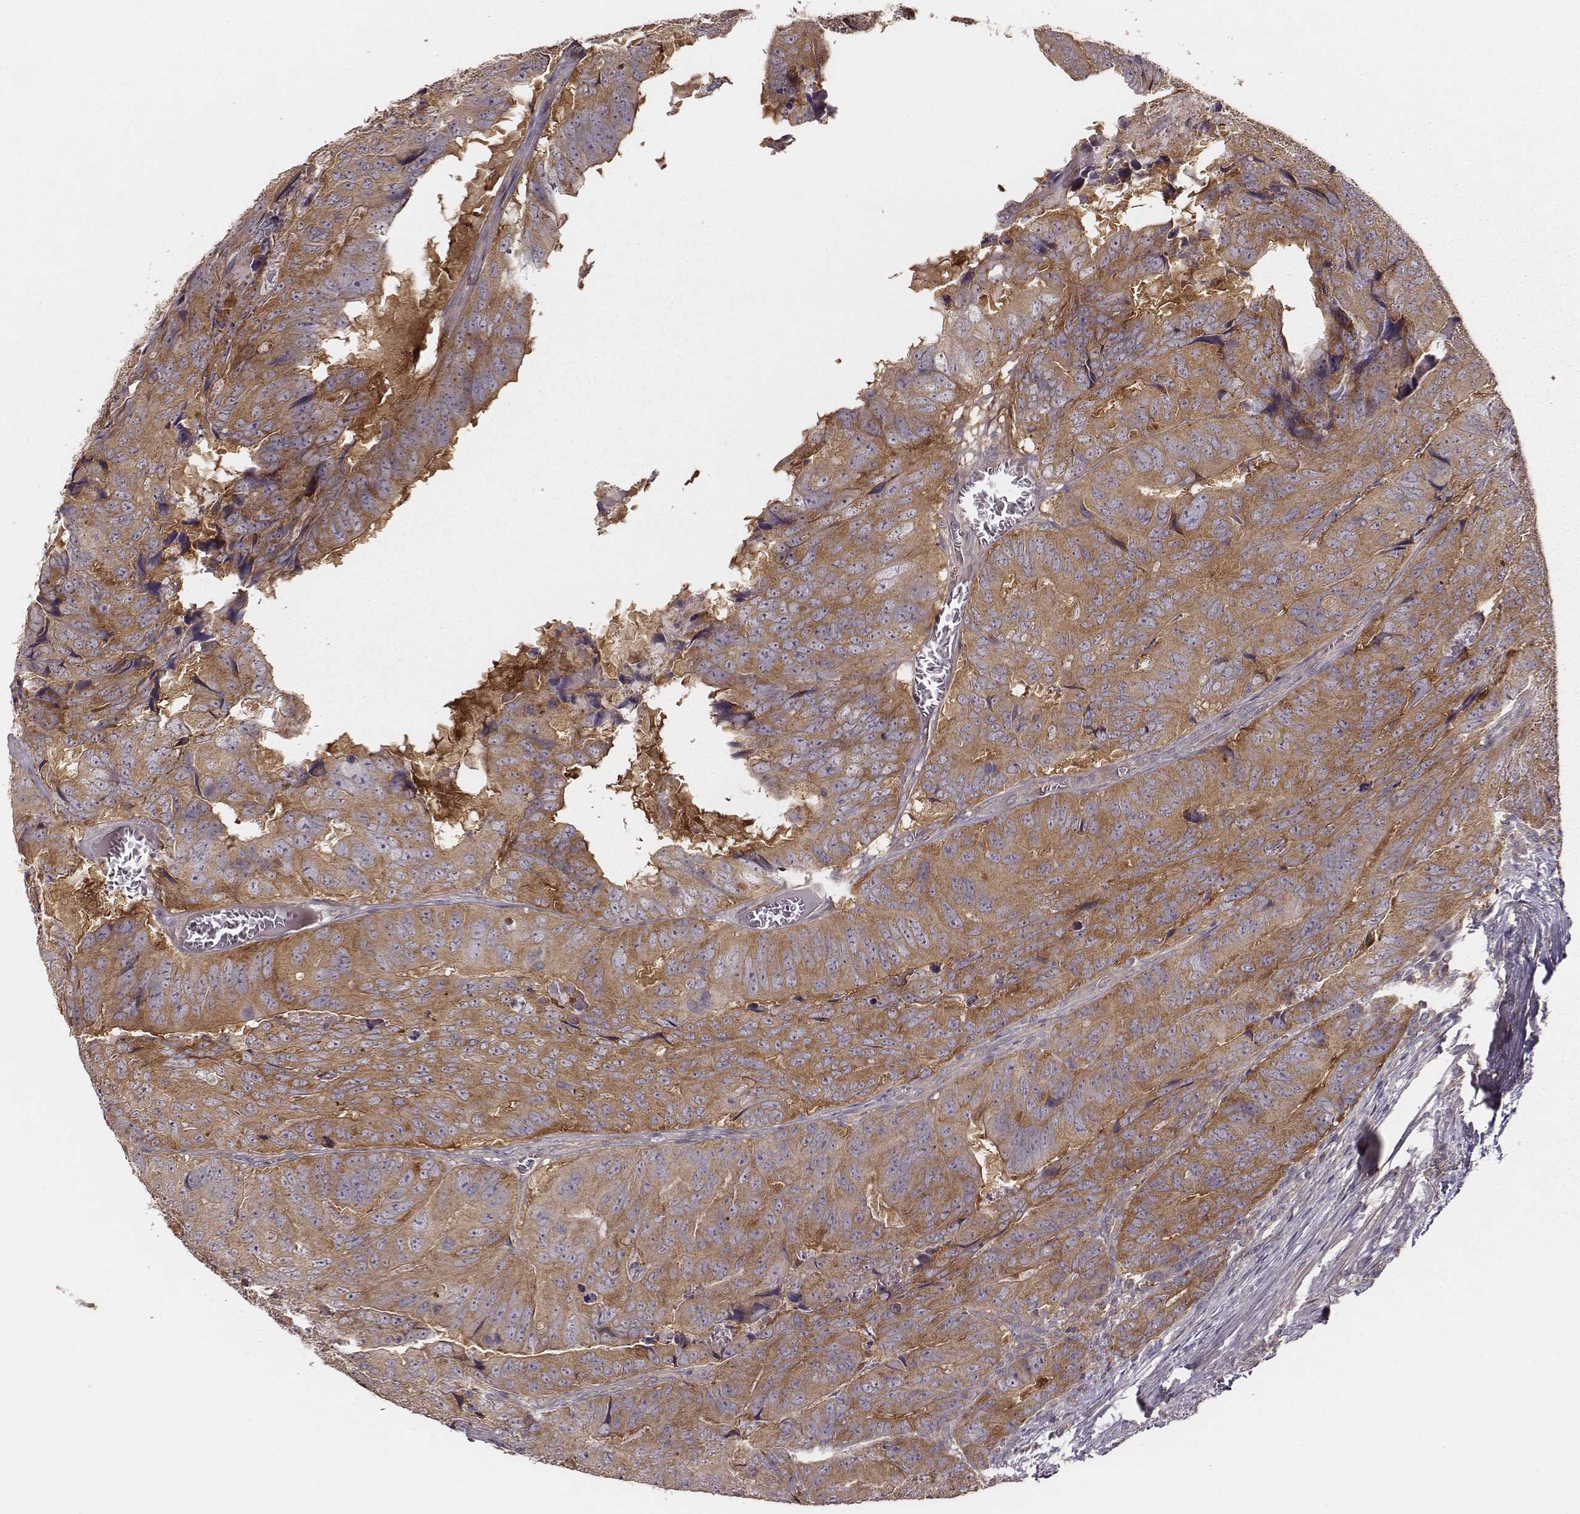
{"staining": {"intensity": "moderate", "quantity": ">75%", "location": "cytoplasmic/membranous"}, "tissue": "colorectal cancer", "cell_type": "Tumor cells", "image_type": "cancer", "snomed": [{"axis": "morphology", "description": "Adenocarcinoma, NOS"}, {"axis": "topography", "description": "Colon"}], "caption": "Protein staining of colorectal cancer (adenocarcinoma) tissue displays moderate cytoplasmic/membranous staining in about >75% of tumor cells. (DAB (3,3'-diaminobenzidine) IHC with brightfield microscopy, high magnification).", "gene": "VPS26A", "patient": {"sex": "male", "age": 79}}